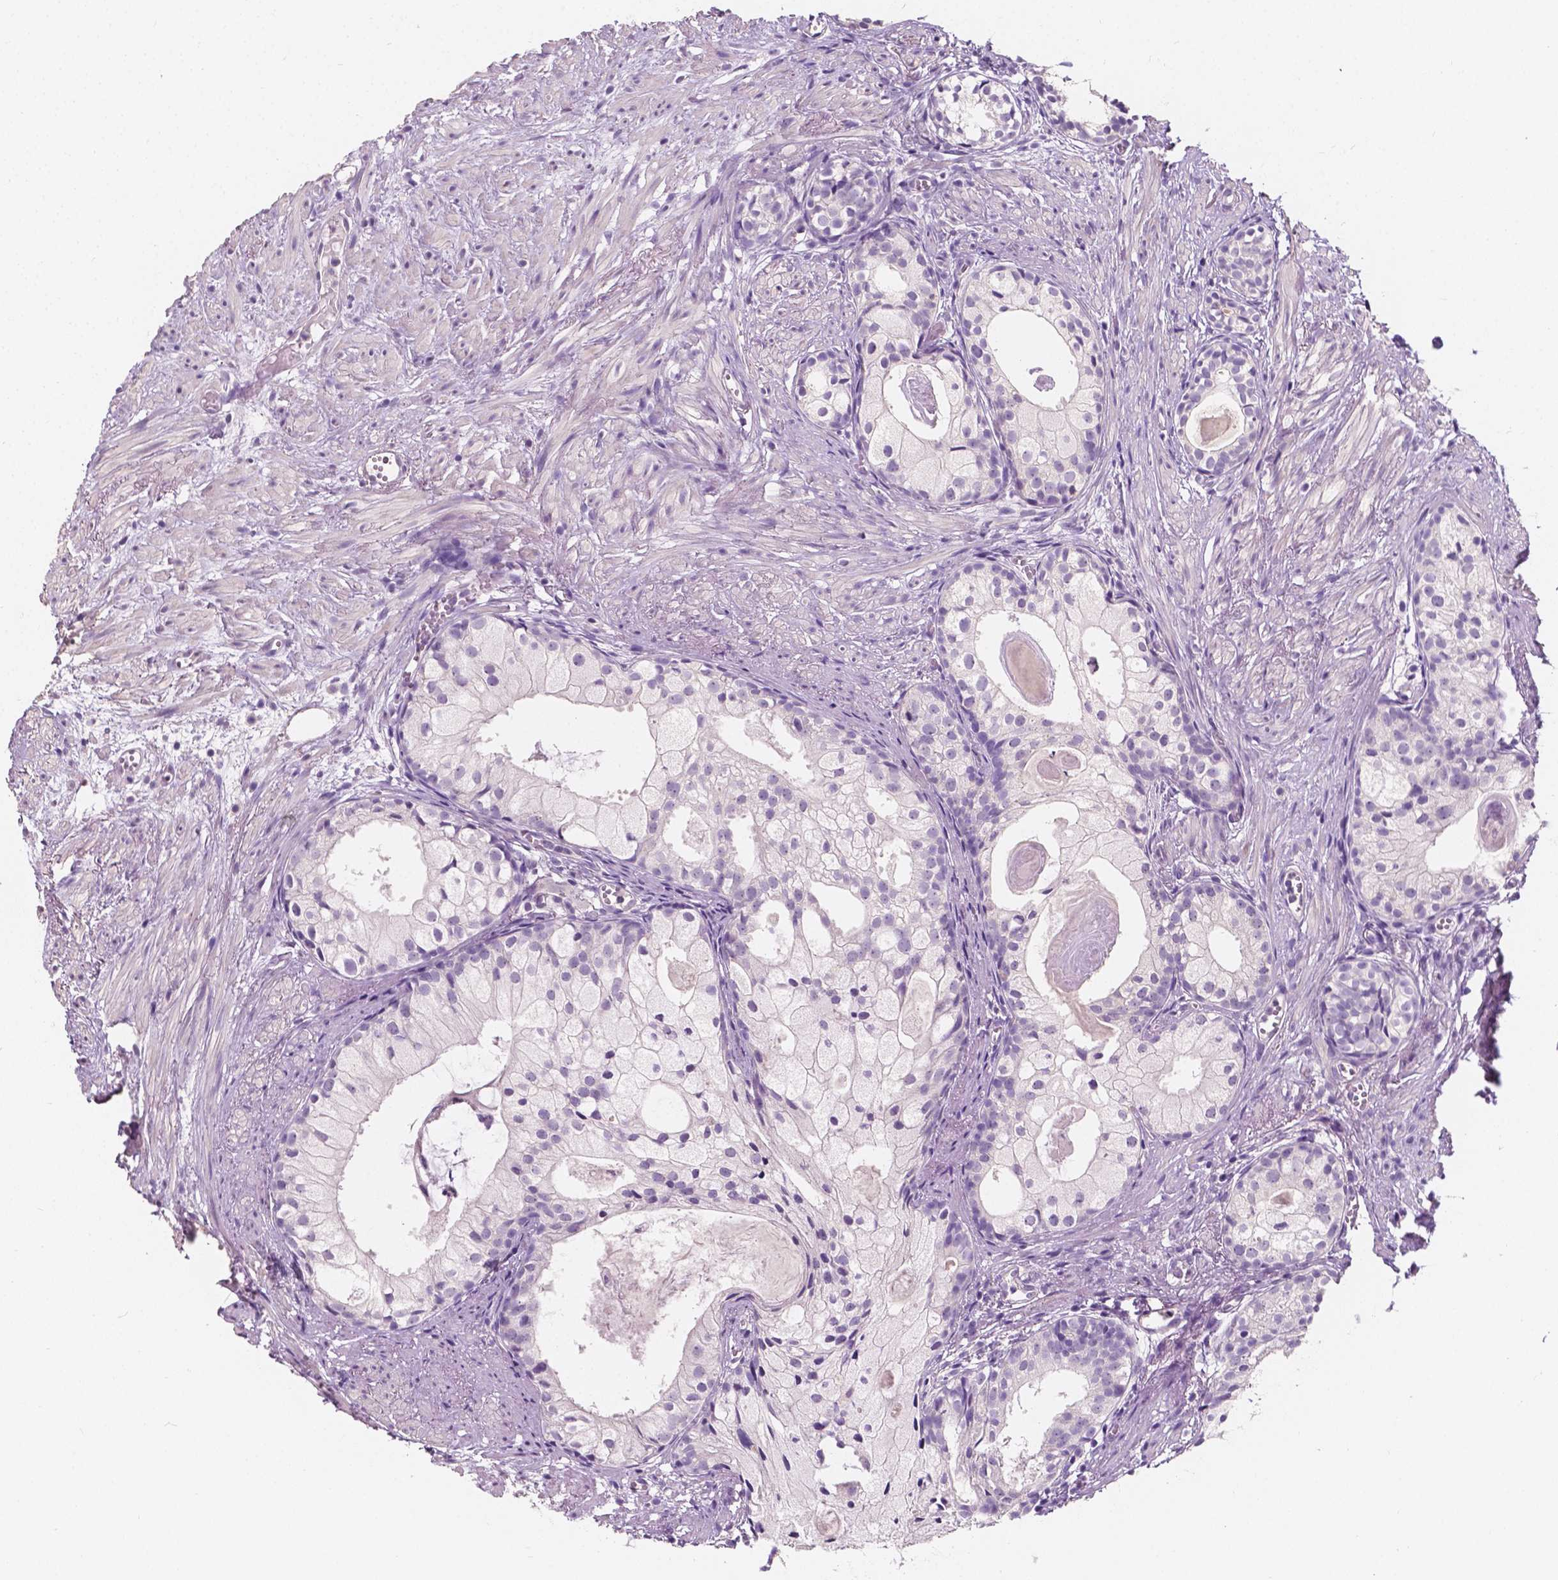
{"staining": {"intensity": "negative", "quantity": "none", "location": "none"}, "tissue": "prostate cancer", "cell_type": "Tumor cells", "image_type": "cancer", "snomed": [{"axis": "morphology", "description": "Adenocarcinoma, High grade"}, {"axis": "topography", "description": "Prostate"}], "caption": "There is no significant expression in tumor cells of prostate cancer.", "gene": "TAL1", "patient": {"sex": "male", "age": 85}}